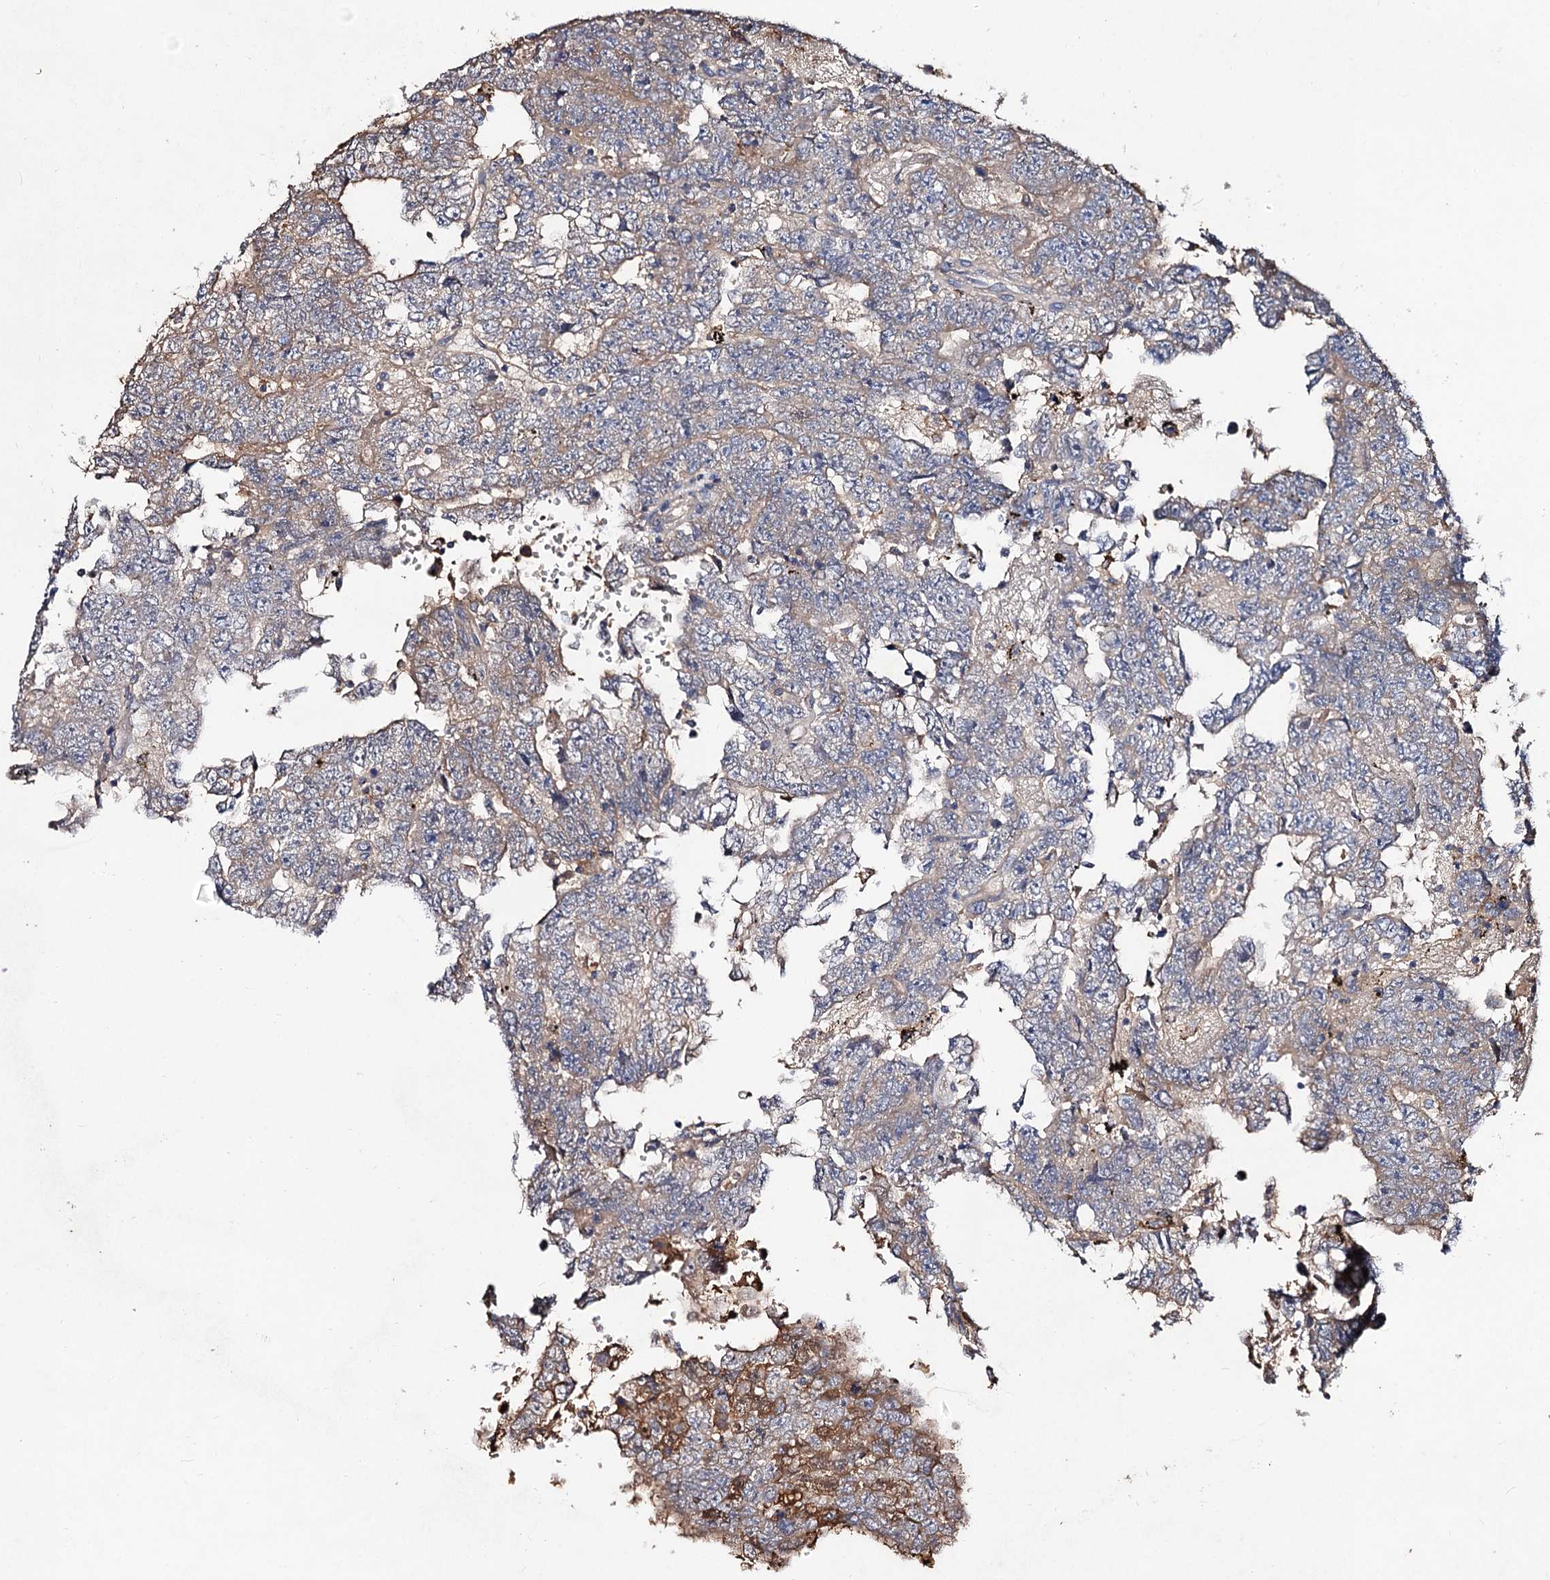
{"staining": {"intensity": "negative", "quantity": "none", "location": "none"}, "tissue": "testis cancer", "cell_type": "Tumor cells", "image_type": "cancer", "snomed": [{"axis": "morphology", "description": "Carcinoma, Embryonal, NOS"}, {"axis": "topography", "description": "Testis"}], "caption": "Human embryonal carcinoma (testis) stained for a protein using immunohistochemistry (IHC) shows no positivity in tumor cells.", "gene": "ARFIP2", "patient": {"sex": "male", "age": 25}}